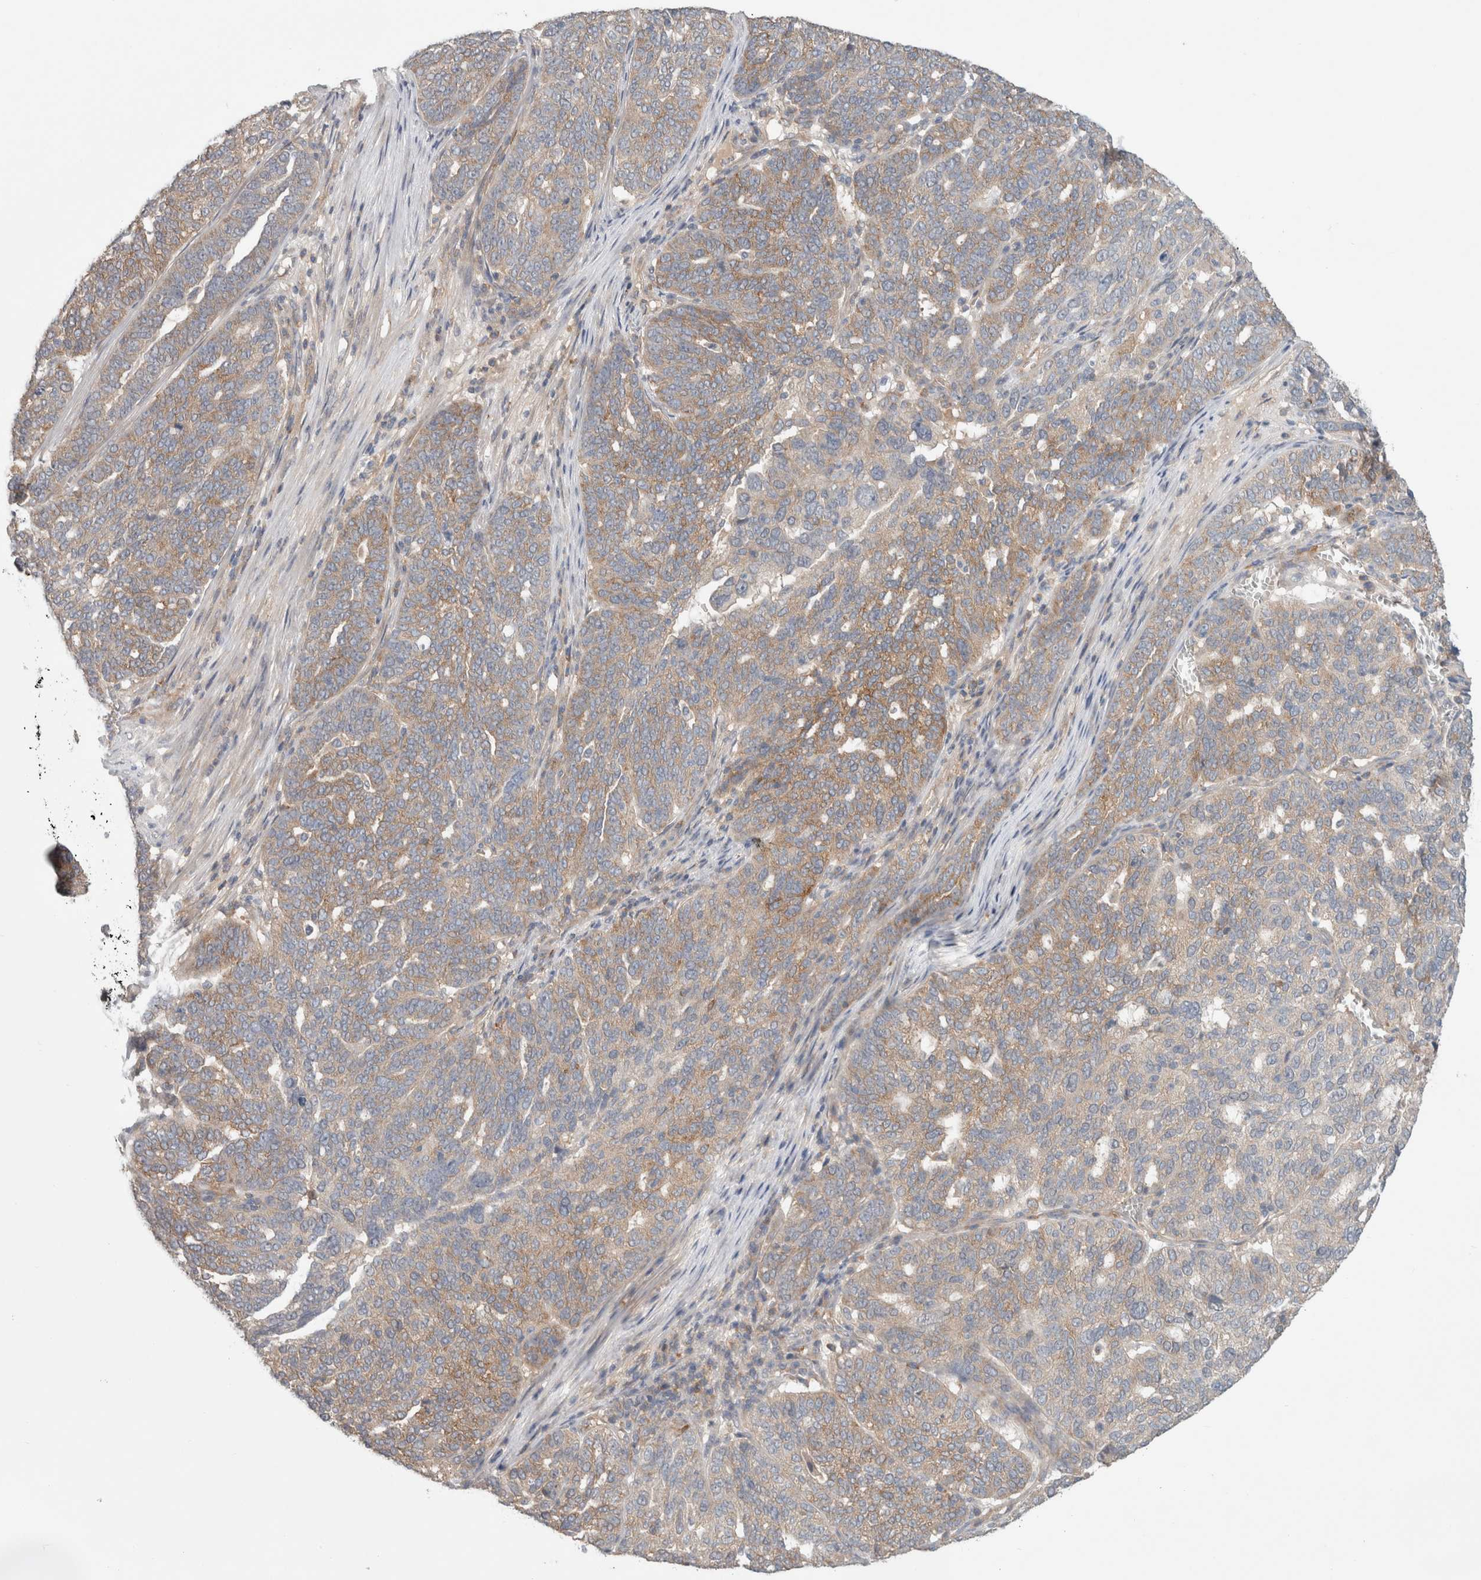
{"staining": {"intensity": "moderate", "quantity": "25%-75%", "location": "cytoplasmic/membranous"}, "tissue": "ovarian cancer", "cell_type": "Tumor cells", "image_type": "cancer", "snomed": [{"axis": "morphology", "description": "Cystadenocarcinoma, serous, NOS"}, {"axis": "topography", "description": "Ovary"}], "caption": "This image exhibits ovarian cancer (serous cystadenocarcinoma) stained with IHC to label a protein in brown. The cytoplasmic/membranous of tumor cells show moderate positivity for the protein. Nuclei are counter-stained blue.", "gene": "RASAL2", "patient": {"sex": "female", "age": 59}}